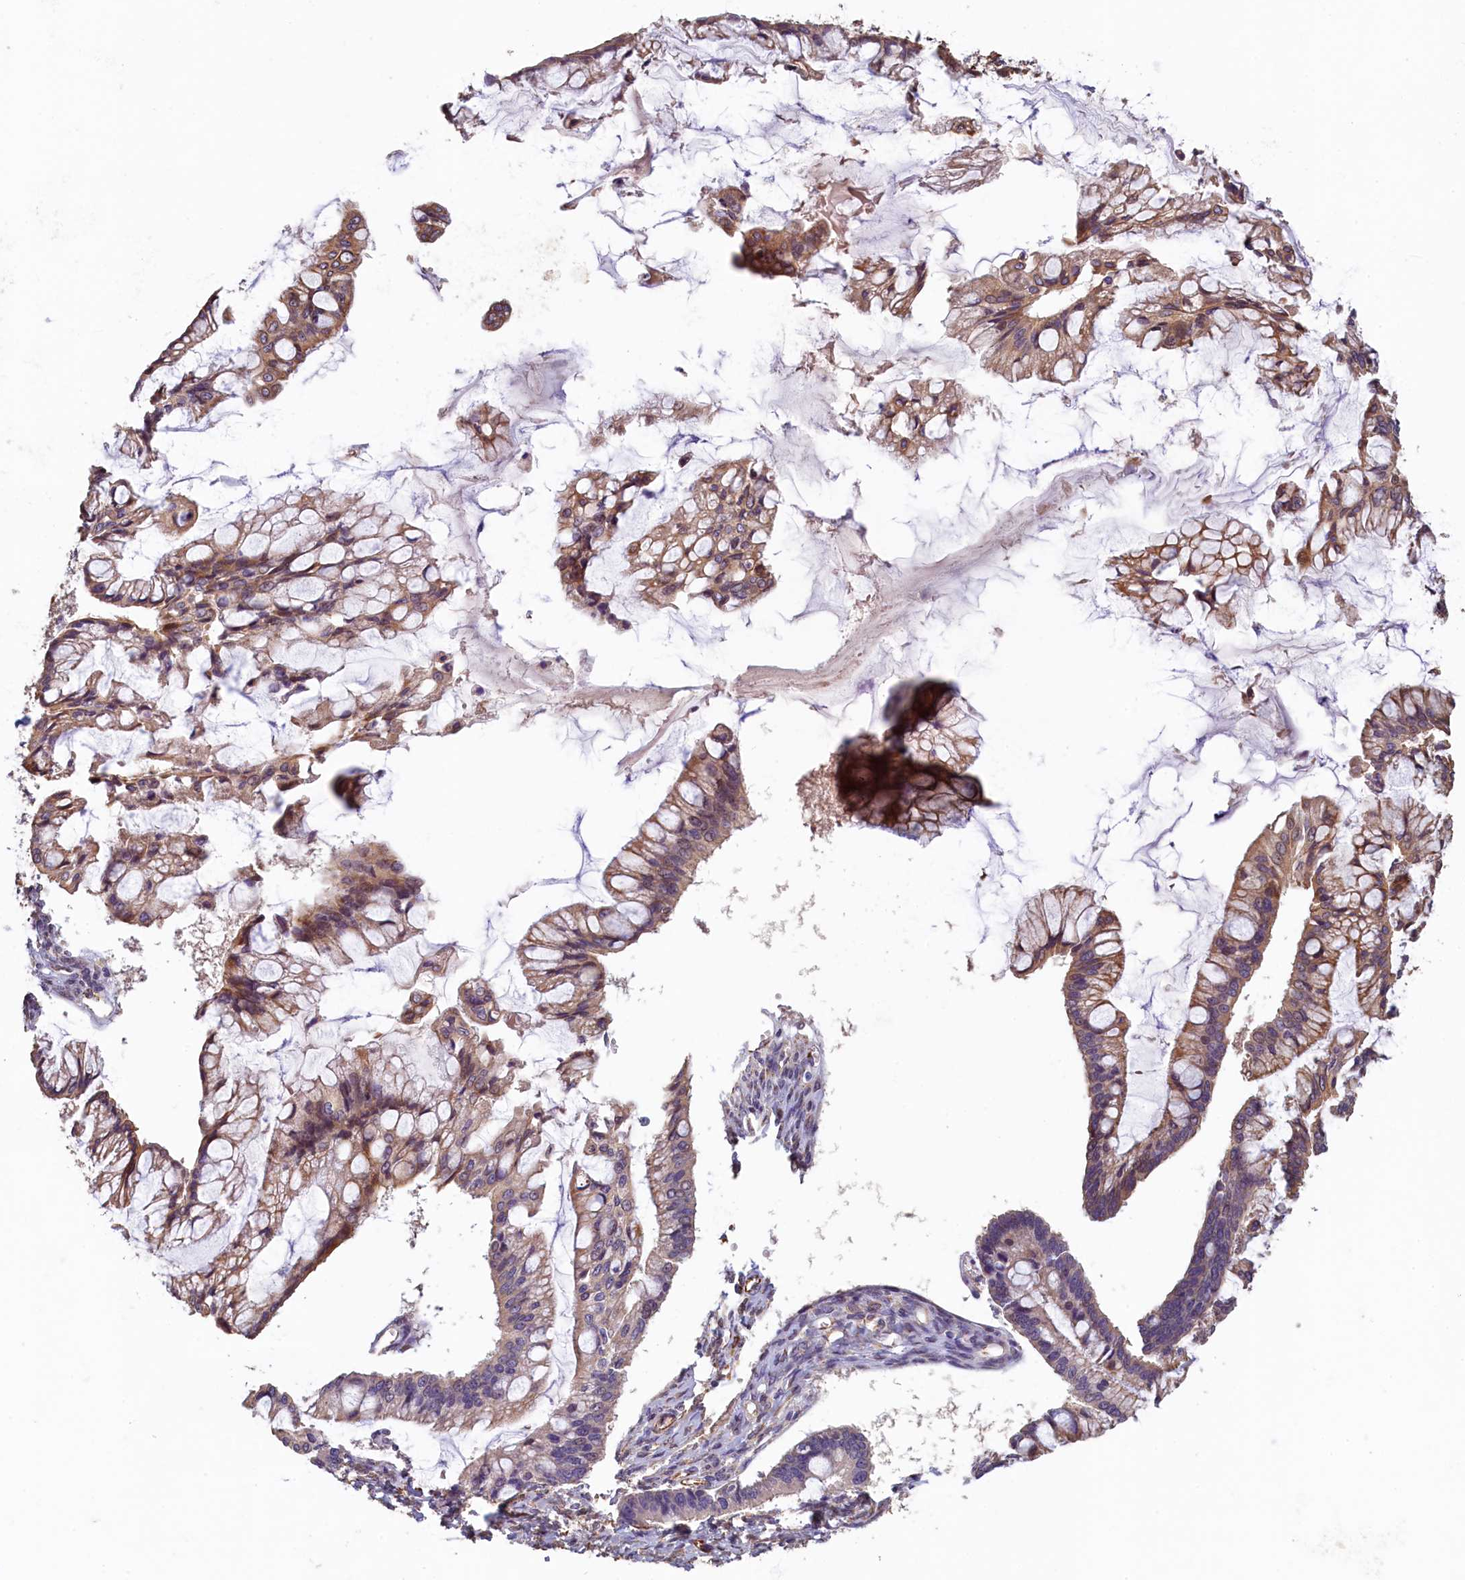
{"staining": {"intensity": "weak", "quantity": ">75%", "location": "cytoplasmic/membranous"}, "tissue": "ovarian cancer", "cell_type": "Tumor cells", "image_type": "cancer", "snomed": [{"axis": "morphology", "description": "Cystadenocarcinoma, mucinous, NOS"}, {"axis": "topography", "description": "Ovary"}], "caption": "Ovarian cancer (mucinous cystadenocarcinoma) stained with DAB IHC demonstrates low levels of weak cytoplasmic/membranous positivity in about >75% of tumor cells.", "gene": "ACSBG1", "patient": {"sex": "female", "age": 73}}